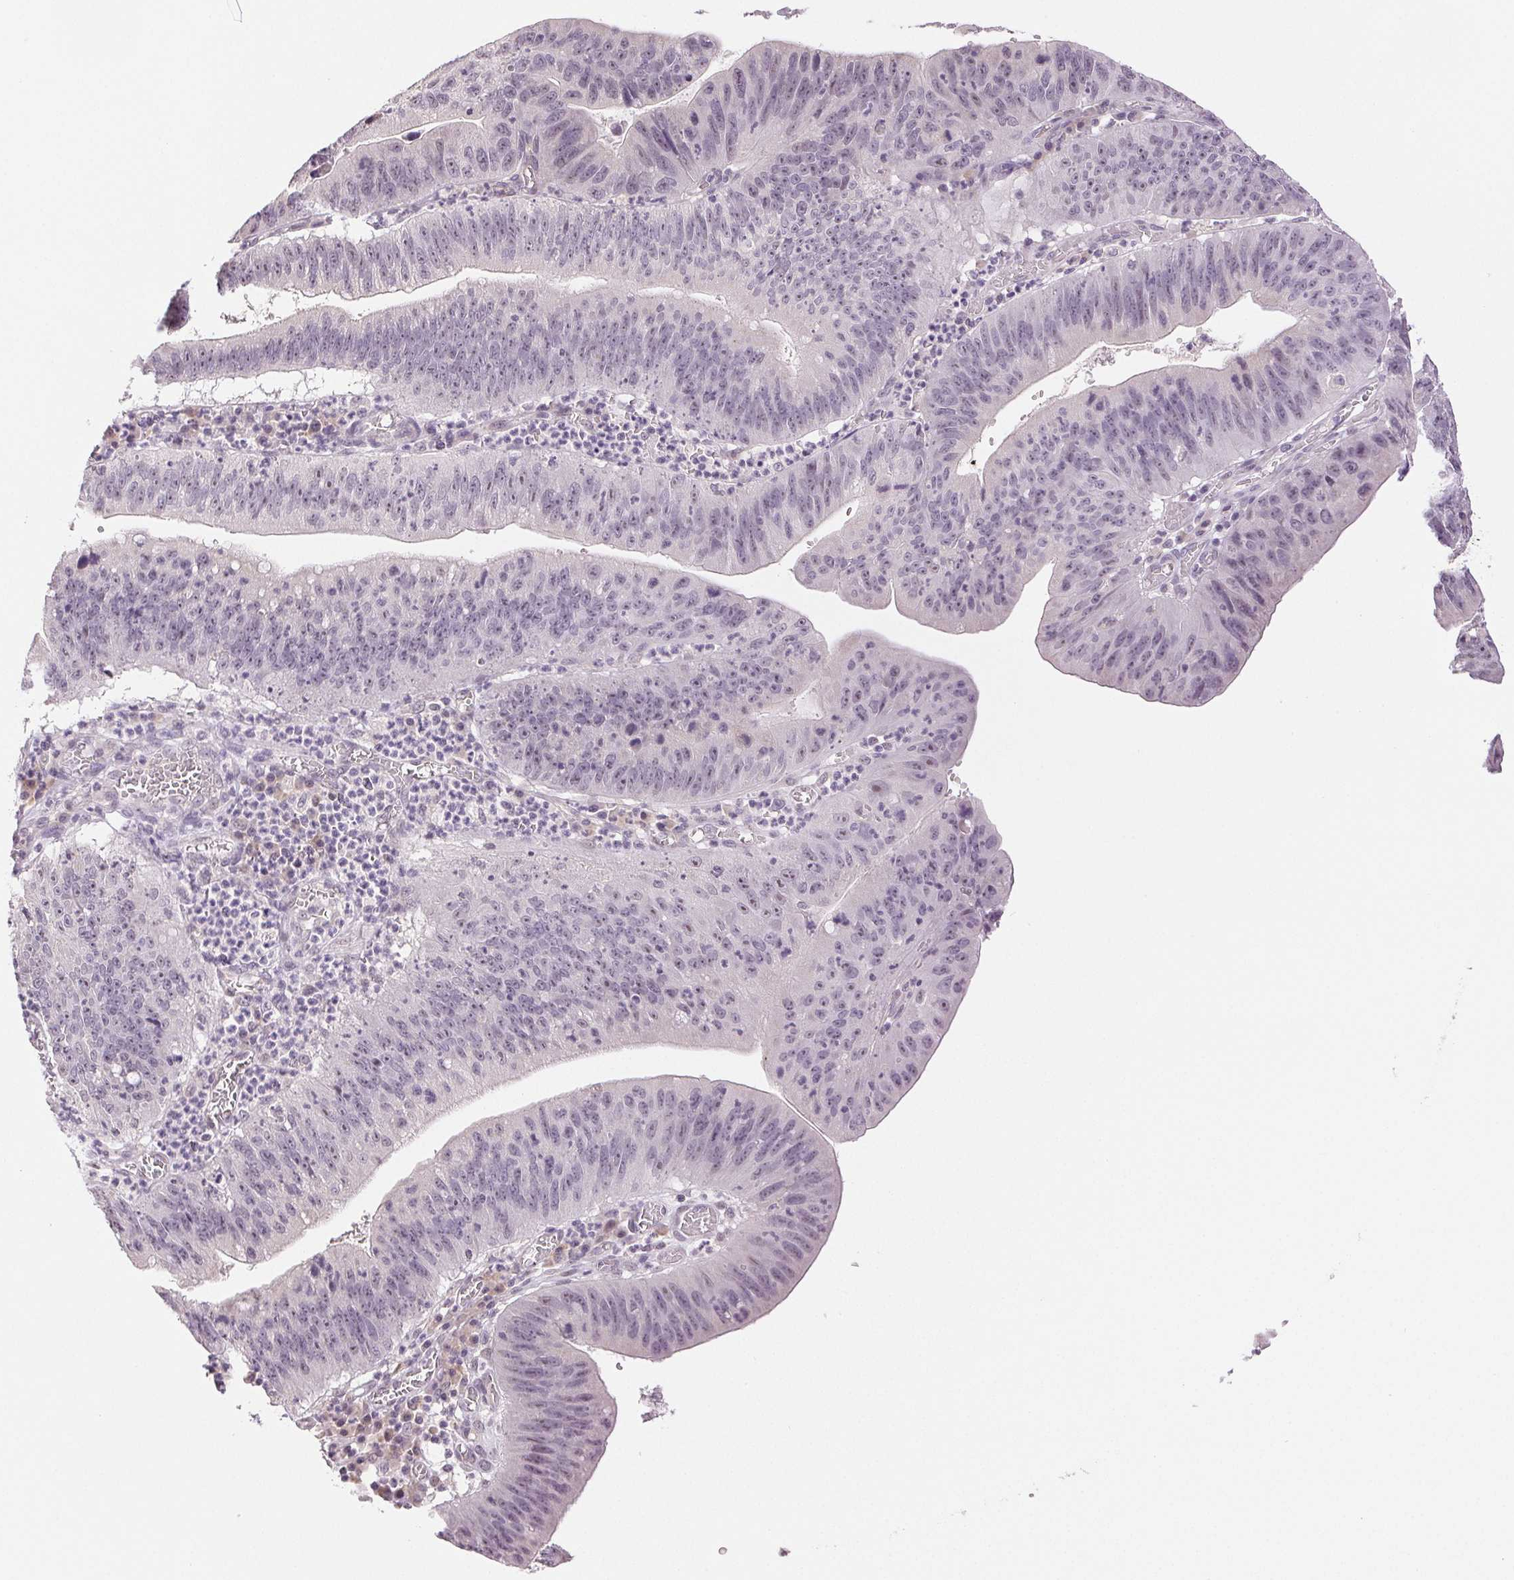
{"staining": {"intensity": "negative", "quantity": "none", "location": "none"}, "tissue": "stomach cancer", "cell_type": "Tumor cells", "image_type": "cancer", "snomed": [{"axis": "morphology", "description": "Adenocarcinoma, NOS"}, {"axis": "topography", "description": "Stomach"}], "caption": "This is a histopathology image of IHC staining of stomach cancer, which shows no positivity in tumor cells.", "gene": "PLCB1", "patient": {"sex": "male", "age": 59}}